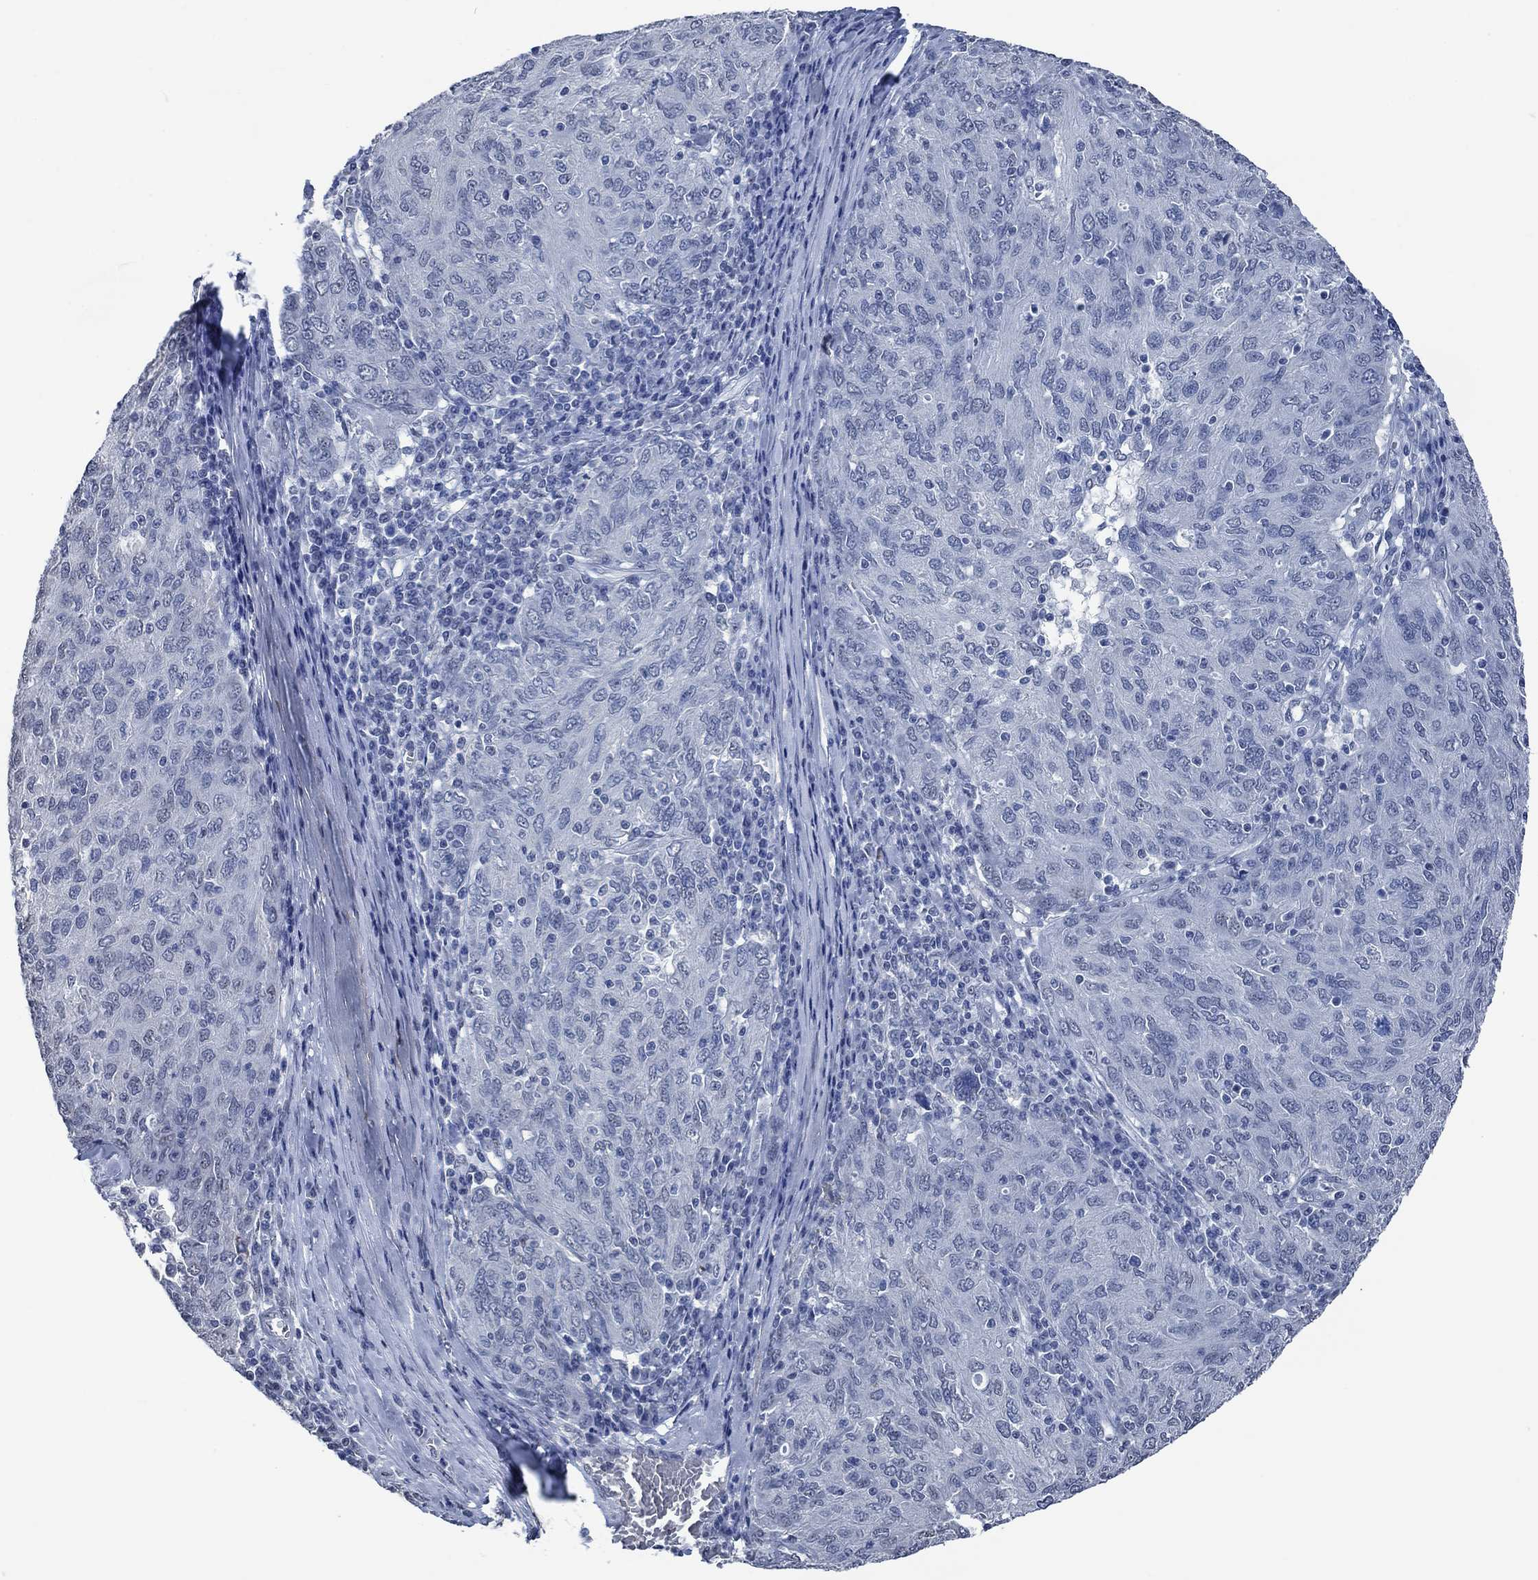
{"staining": {"intensity": "negative", "quantity": "none", "location": "none"}, "tissue": "ovarian cancer", "cell_type": "Tumor cells", "image_type": "cancer", "snomed": [{"axis": "morphology", "description": "Carcinoma, endometroid"}, {"axis": "topography", "description": "Ovary"}], "caption": "Protein analysis of ovarian endometroid carcinoma shows no significant positivity in tumor cells. (DAB (3,3'-diaminobenzidine) IHC visualized using brightfield microscopy, high magnification).", "gene": "OBSCN", "patient": {"sex": "female", "age": 50}}